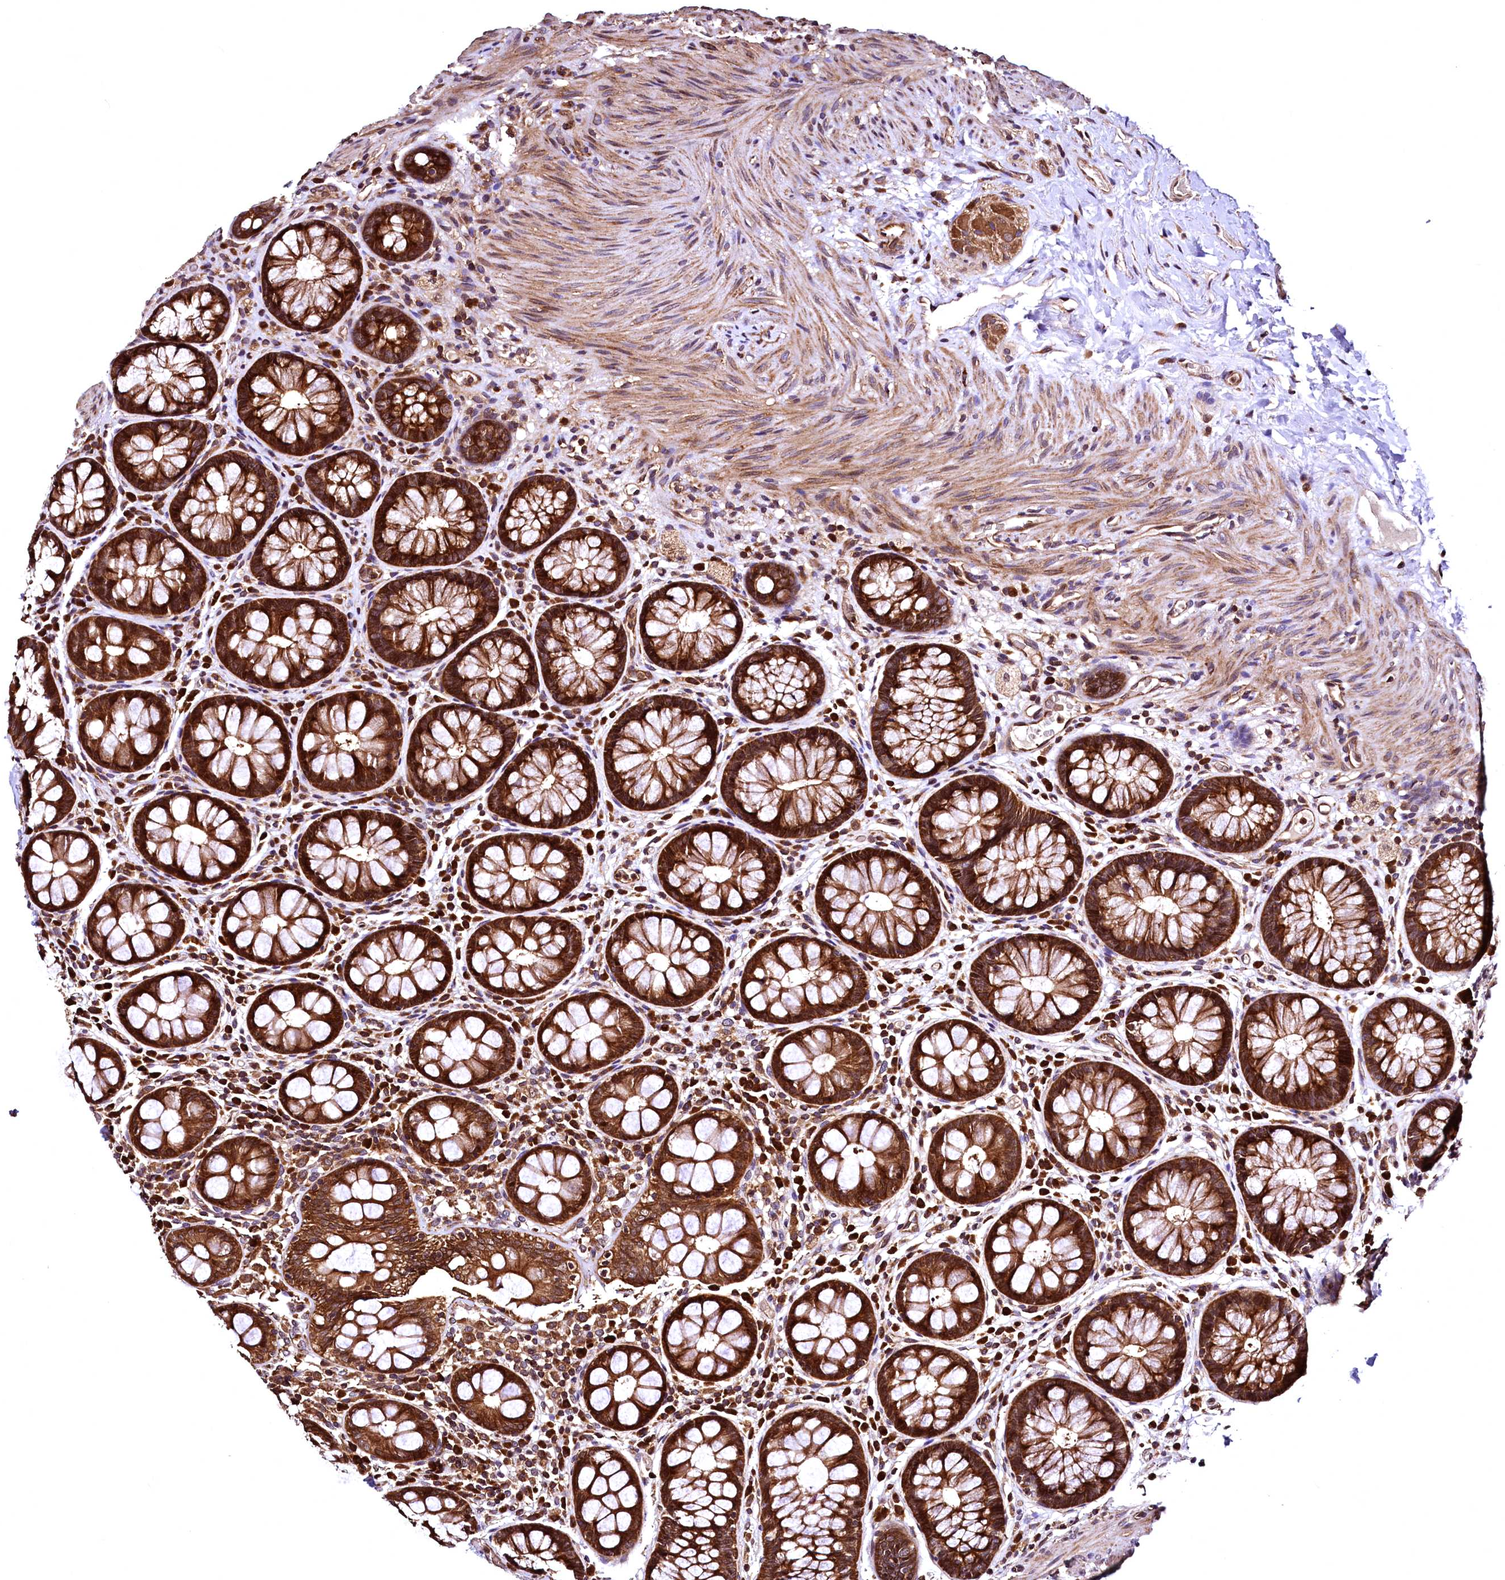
{"staining": {"intensity": "strong", "quantity": ">75%", "location": "cytoplasmic/membranous"}, "tissue": "rectum", "cell_type": "Glandular cells", "image_type": "normal", "snomed": [{"axis": "morphology", "description": "Normal tissue, NOS"}, {"axis": "topography", "description": "Rectum"}], "caption": "An image showing strong cytoplasmic/membranous expression in approximately >75% of glandular cells in normal rectum, as visualized by brown immunohistochemical staining.", "gene": "LRSAM1", "patient": {"sex": "male", "age": 83}}